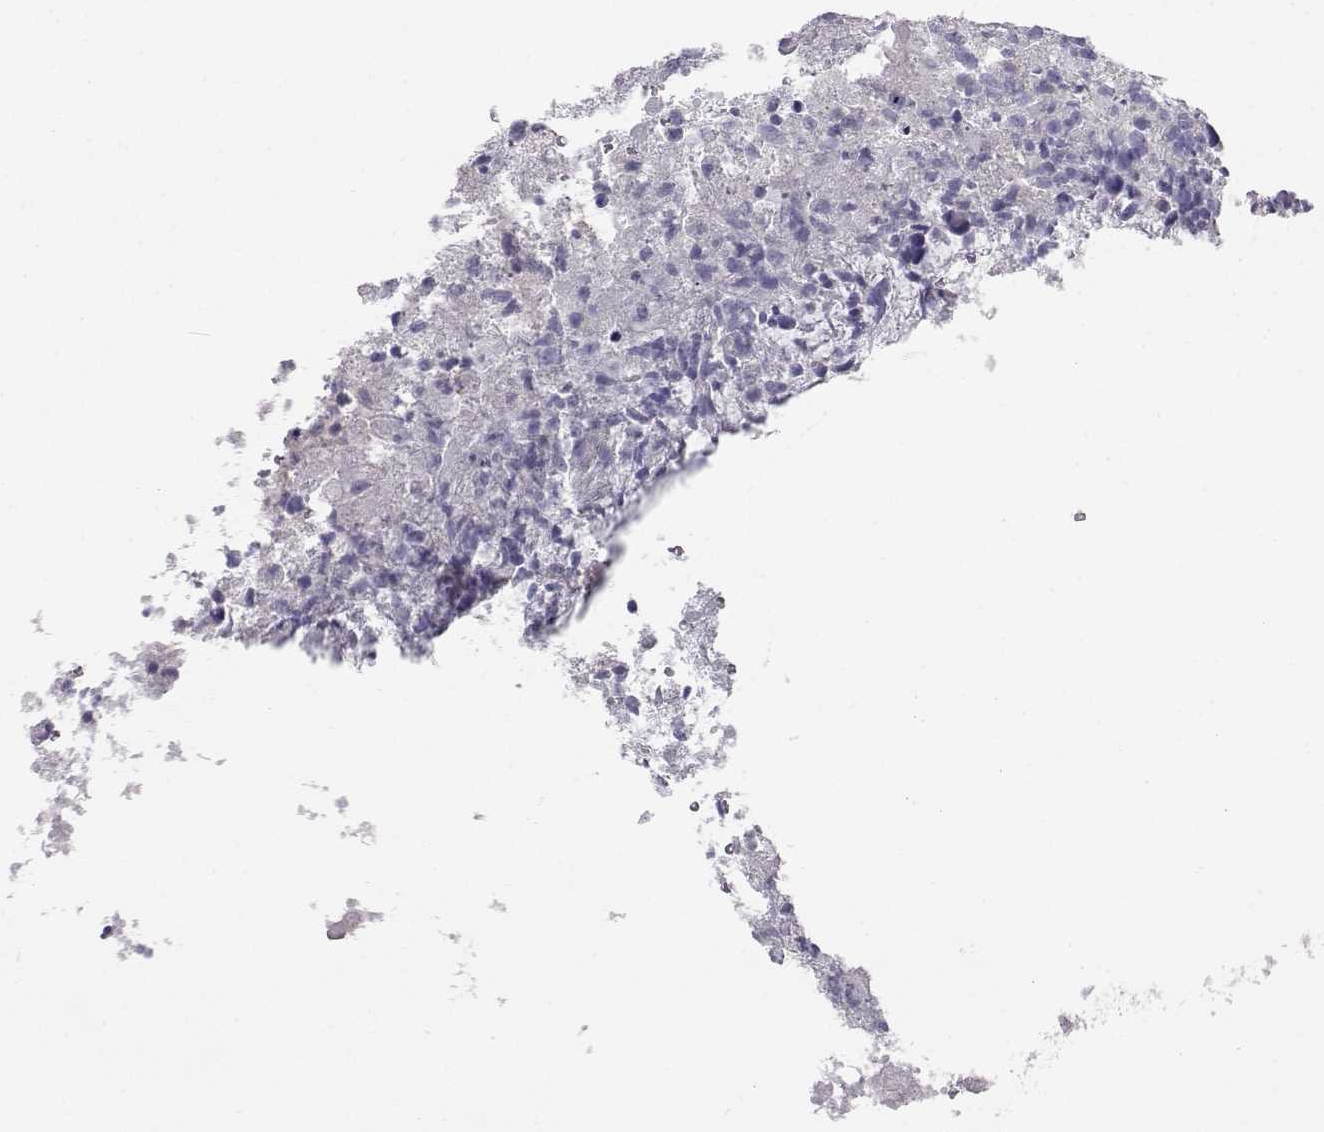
{"staining": {"intensity": "negative", "quantity": "none", "location": "none"}, "tissue": "glioma", "cell_type": "Tumor cells", "image_type": "cancer", "snomed": [{"axis": "morphology", "description": "Glioma, malignant, High grade"}, {"axis": "topography", "description": "Brain"}], "caption": "DAB (3,3'-diaminobenzidine) immunohistochemical staining of malignant glioma (high-grade) exhibits no significant staining in tumor cells.", "gene": "ITLN2", "patient": {"sex": "female", "age": 71}}